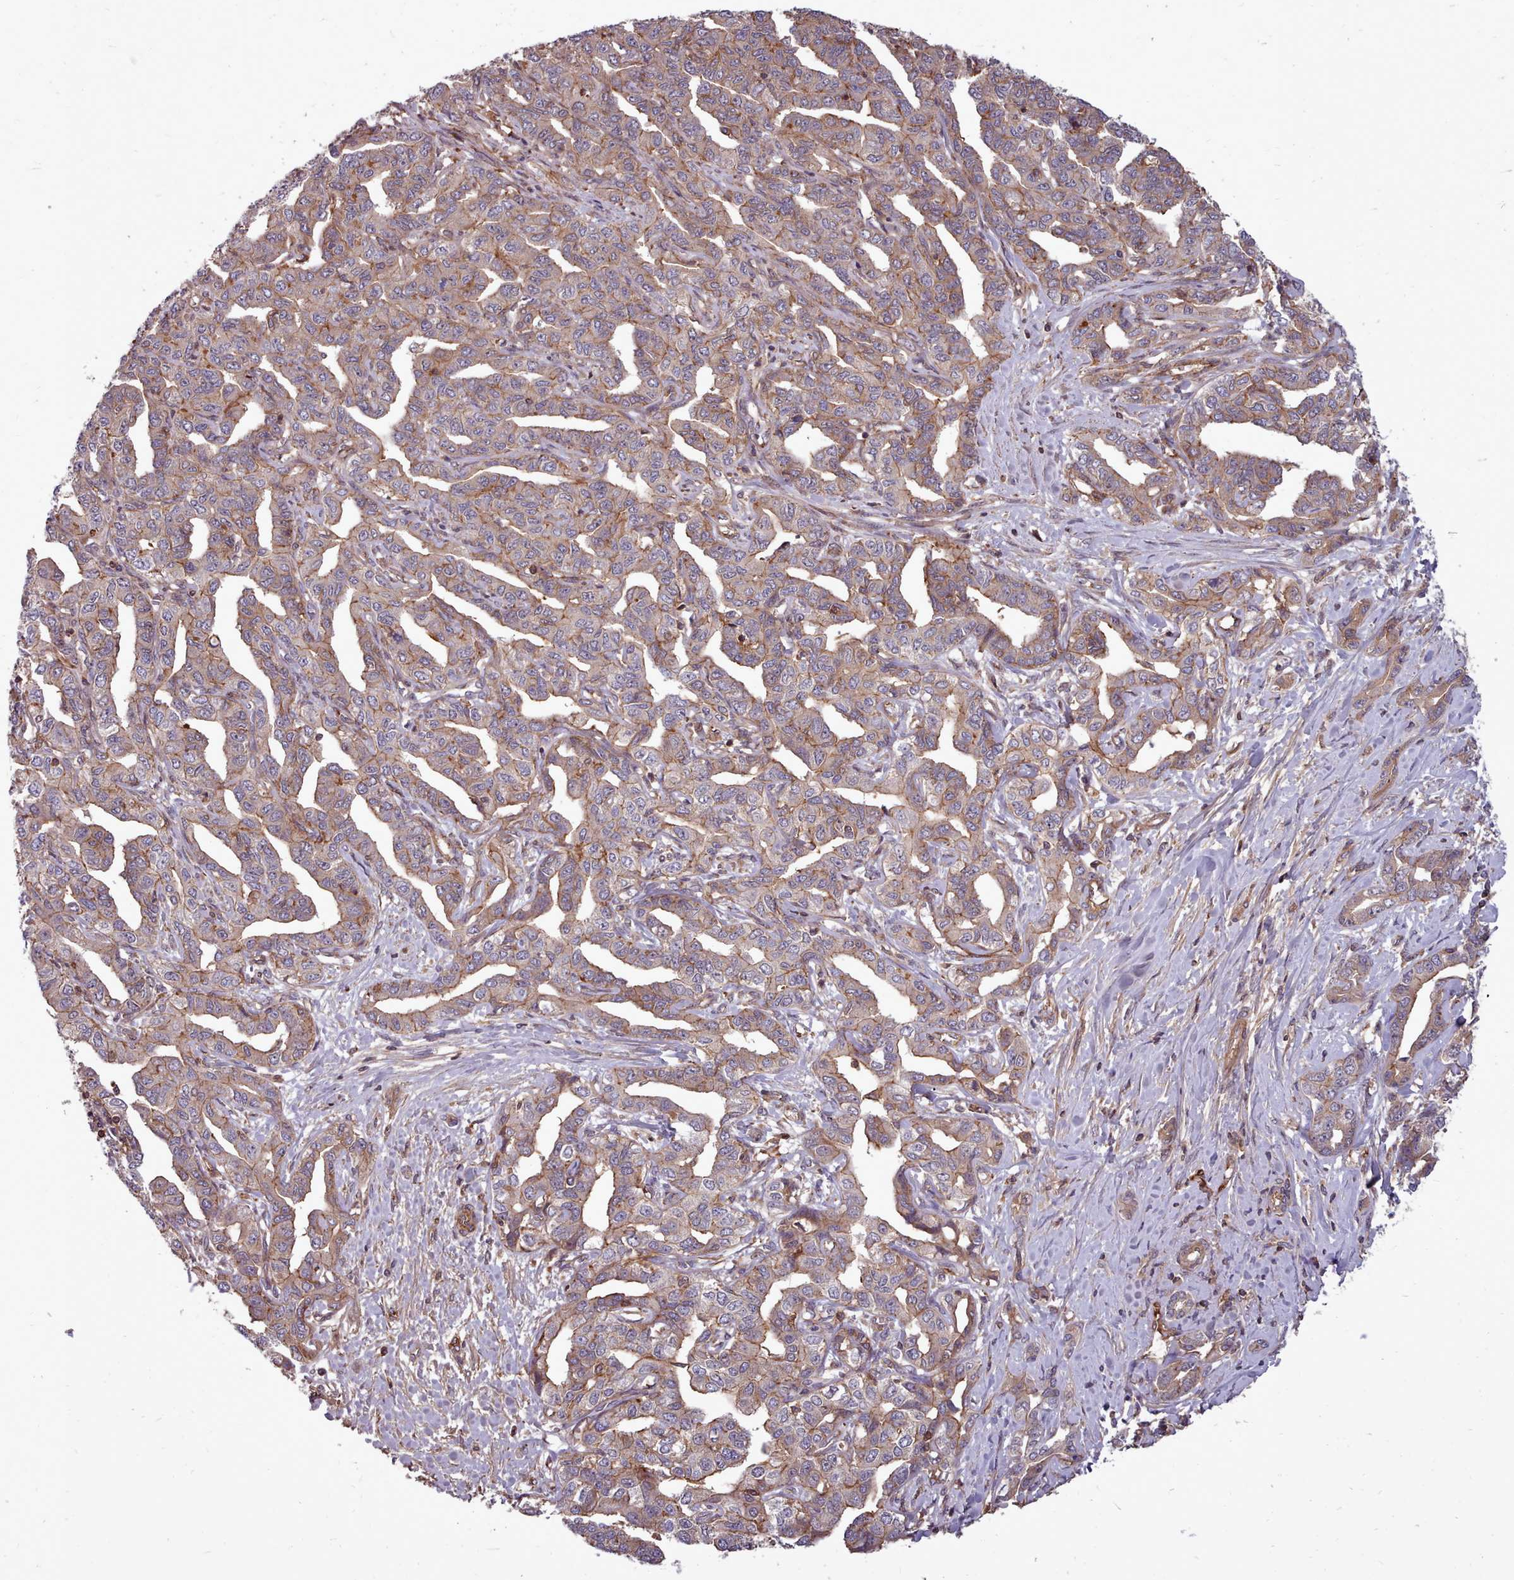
{"staining": {"intensity": "weak", "quantity": ">75%", "location": "cytoplasmic/membranous"}, "tissue": "liver cancer", "cell_type": "Tumor cells", "image_type": "cancer", "snomed": [{"axis": "morphology", "description": "Cholangiocarcinoma"}, {"axis": "topography", "description": "Liver"}], "caption": "Liver cancer (cholangiocarcinoma) stained for a protein displays weak cytoplasmic/membranous positivity in tumor cells.", "gene": "STUB1", "patient": {"sex": "male", "age": 59}}